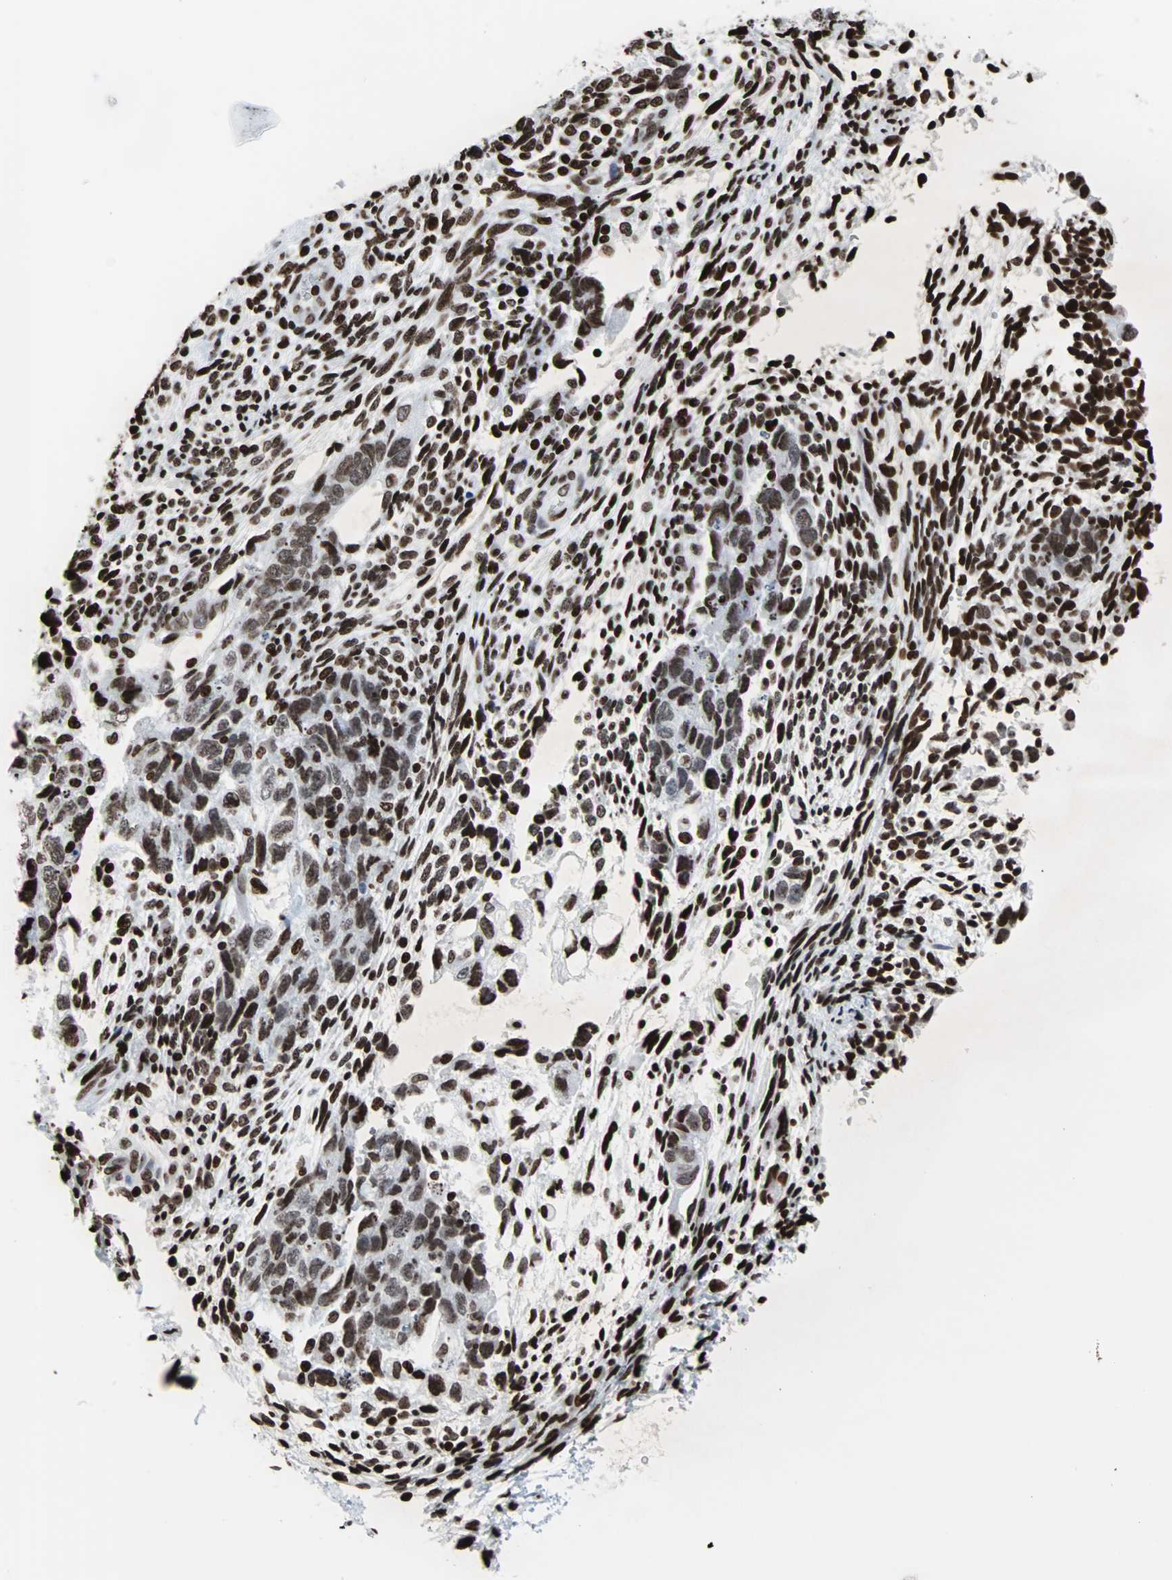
{"staining": {"intensity": "strong", "quantity": ">75%", "location": "nuclear"}, "tissue": "testis cancer", "cell_type": "Tumor cells", "image_type": "cancer", "snomed": [{"axis": "morphology", "description": "Normal tissue, NOS"}, {"axis": "morphology", "description": "Carcinoma, Embryonal, NOS"}, {"axis": "topography", "description": "Testis"}], "caption": "Testis cancer (embryonal carcinoma) stained with a protein marker reveals strong staining in tumor cells.", "gene": "H2BC18", "patient": {"sex": "male", "age": 36}}